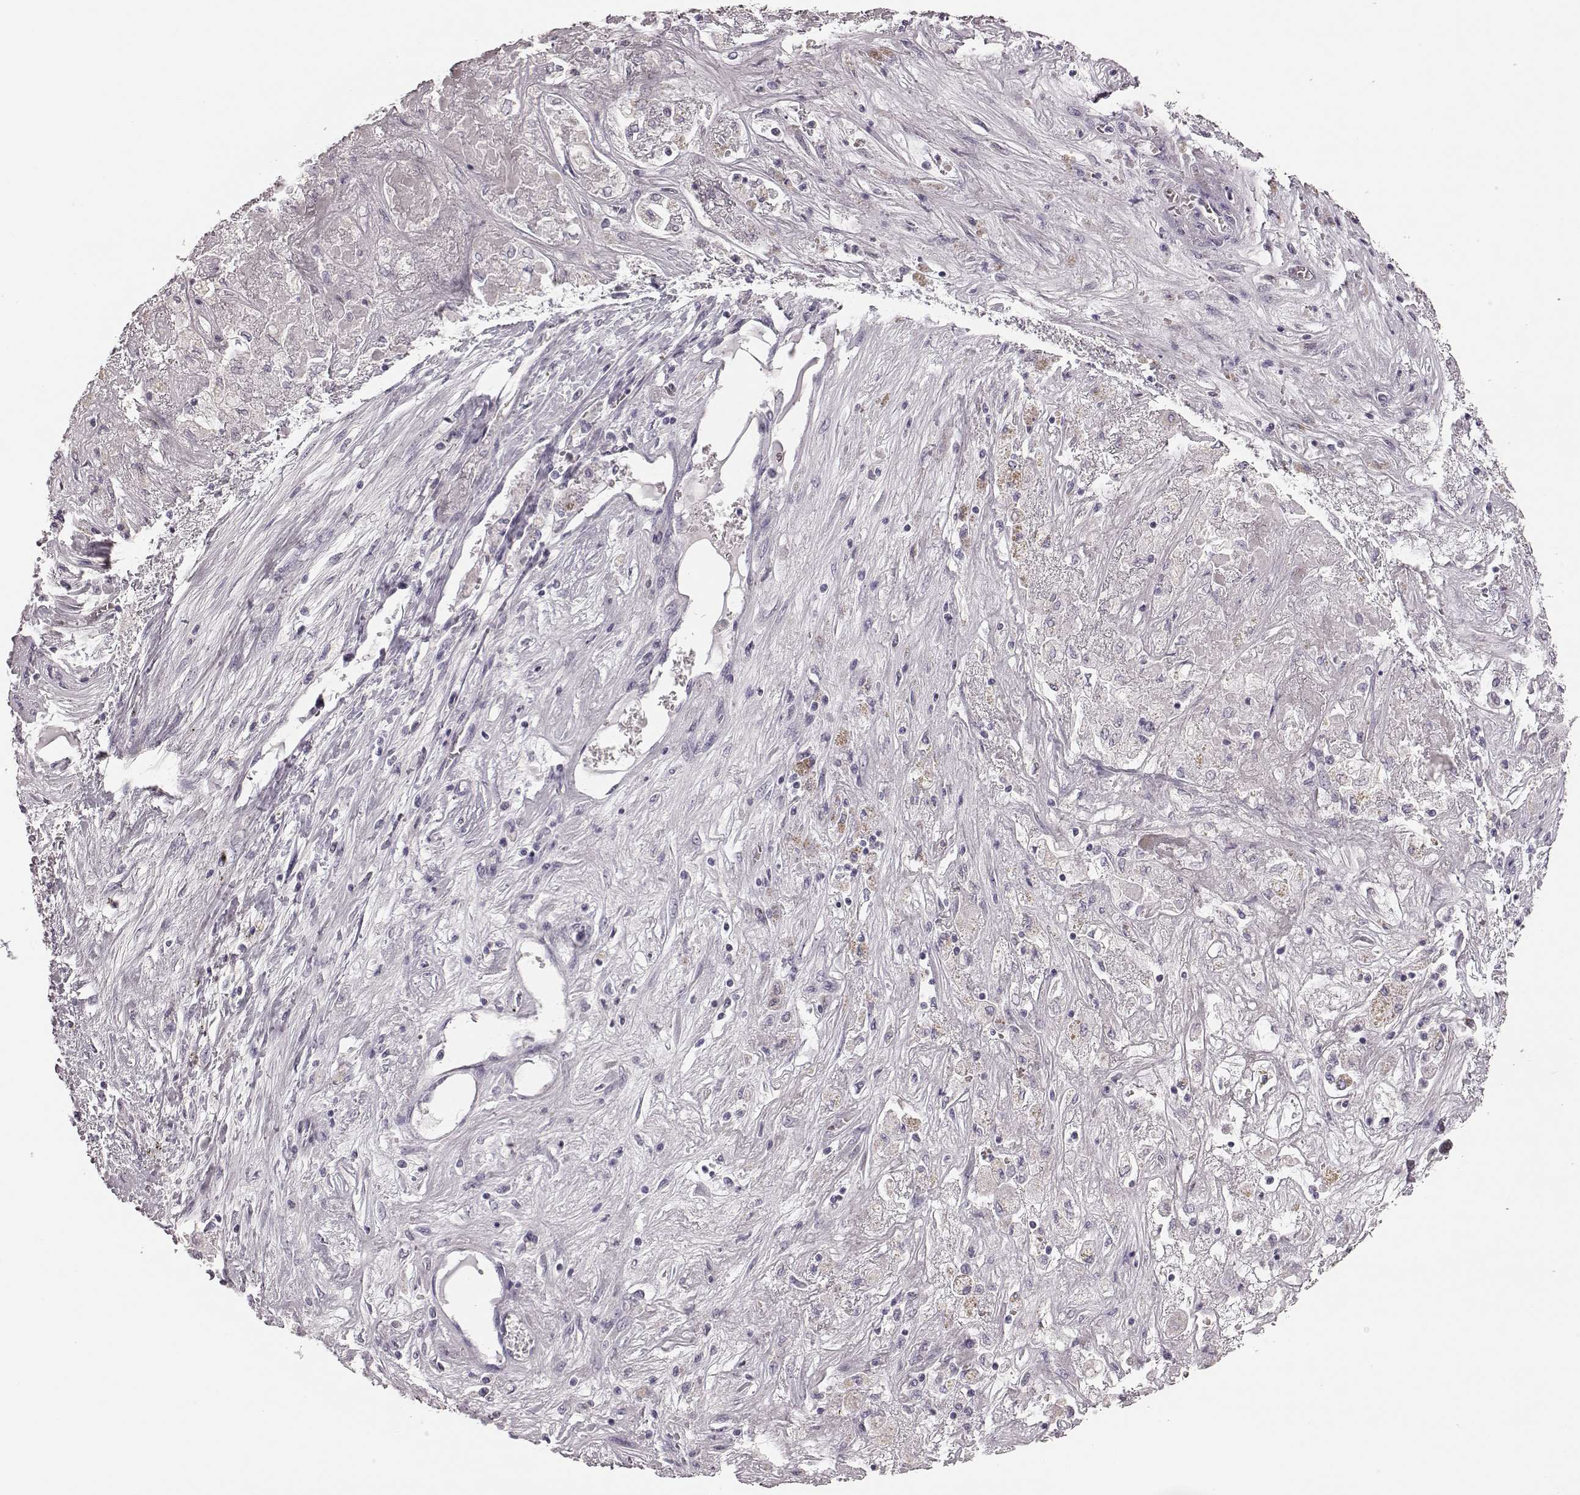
{"staining": {"intensity": "negative", "quantity": "none", "location": "none"}, "tissue": "liver cancer", "cell_type": "Tumor cells", "image_type": "cancer", "snomed": [{"axis": "morphology", "description": "Cholangiocarcinoma"}, {"axis": "topography", "description": "Liver"}], "caption": "Immunohistochemistry of liver cholangiocarcinoma demonstrates no positivity in tumor cells.", "gene": "ZNF433", "patient": {"sex": "female", "age": 52}}